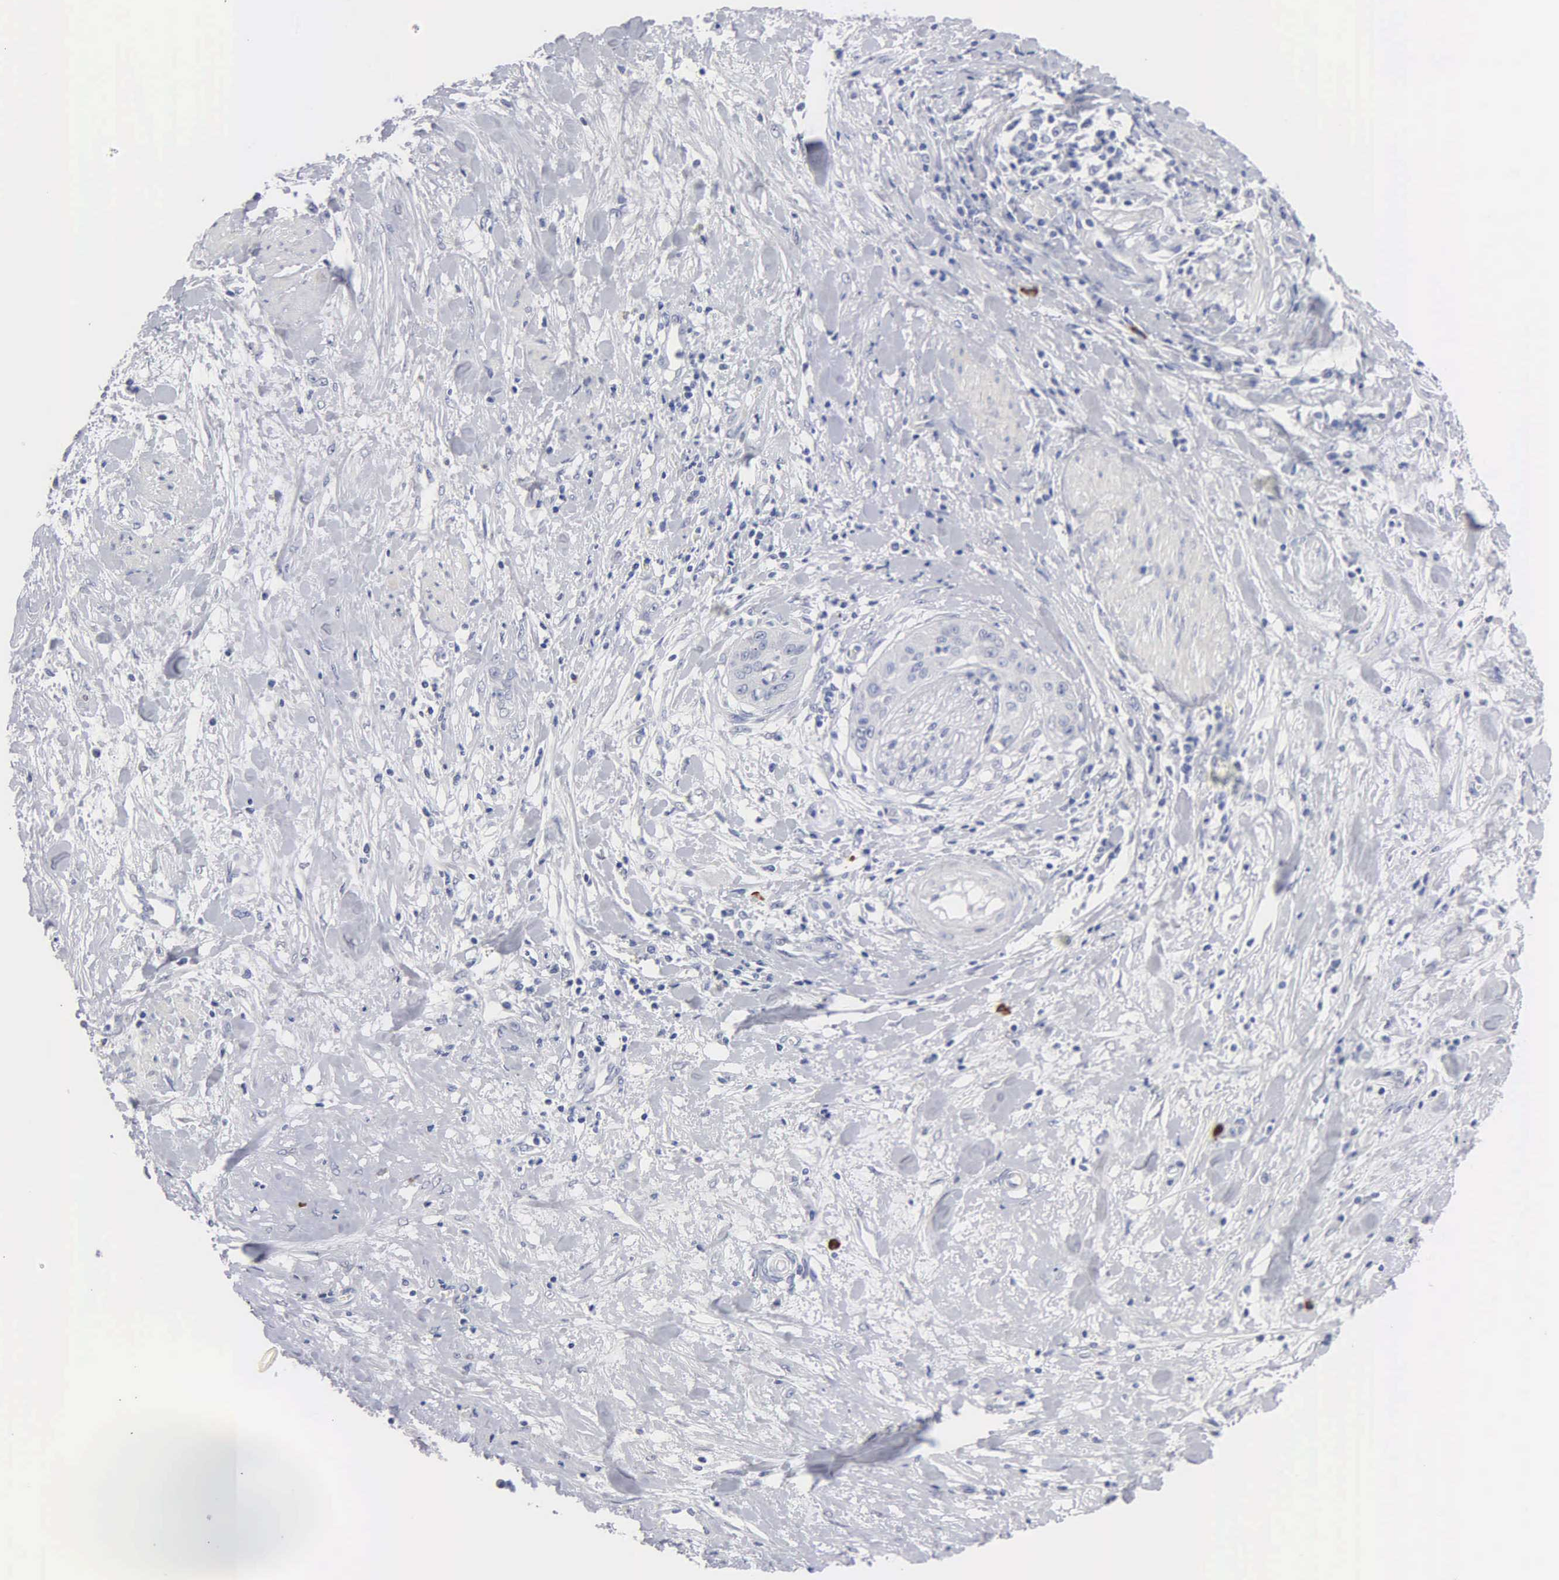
{"staining": {"intensity": "negative", "quantity": "none", "location": "none"}, "tissue": "cervical cancer", "cell_type": "Tumor cells", "image_type": "cancer", "snomed": [{"axis": "morphology", "description": "Squamous cell carcinoma, NOS"}, {"axis": "topography", "description": "Cervix"}], "caption": "The photomicrograph exhibits no staining of tumor cells in cervical cancer.", "gene": "ASPHD2", "patient": {"sex": "female", "age": 41}}